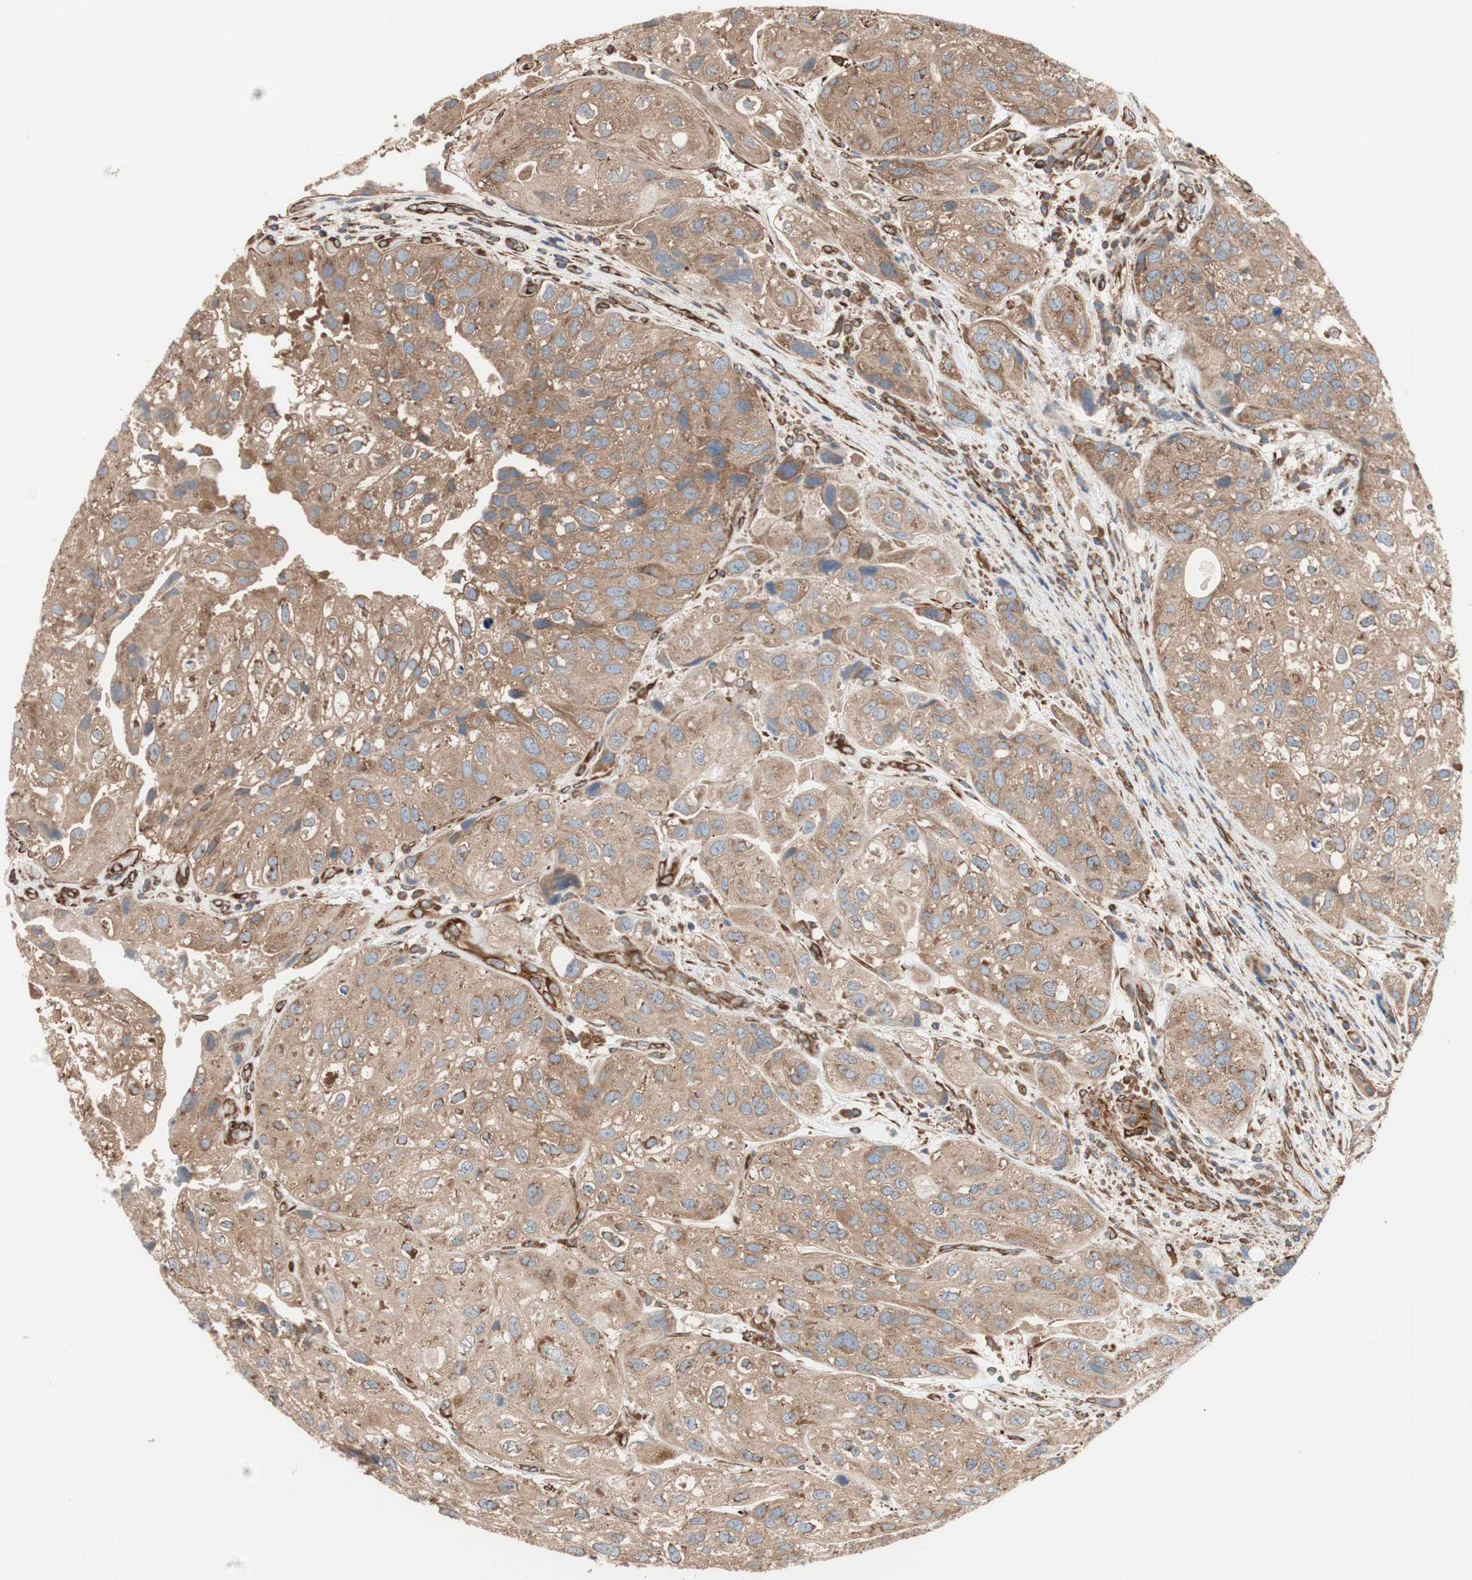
{"staining": {"intensity": "moderate", "quantity": ">75%", "location": "cytoplasmic/membranous"}, "tissue": "urothelial cancer", "cell_type": "Tumor cells", "image_type": "cancer", "snomed": [{"axis": "morphology", "description": "Urothelial carcinoma, High grade"}, {"axis": "topography", "description": "Urinary bladder"}], "caption": "High-grade urothelial carcinoma stained for a protein (brown) demonstrates moderate cytoplasmic/membranous positive positivity in approximately >75% of tumor cells.", "gene": "GPSM2", "patient": {"sex": "female", "age": 64}}